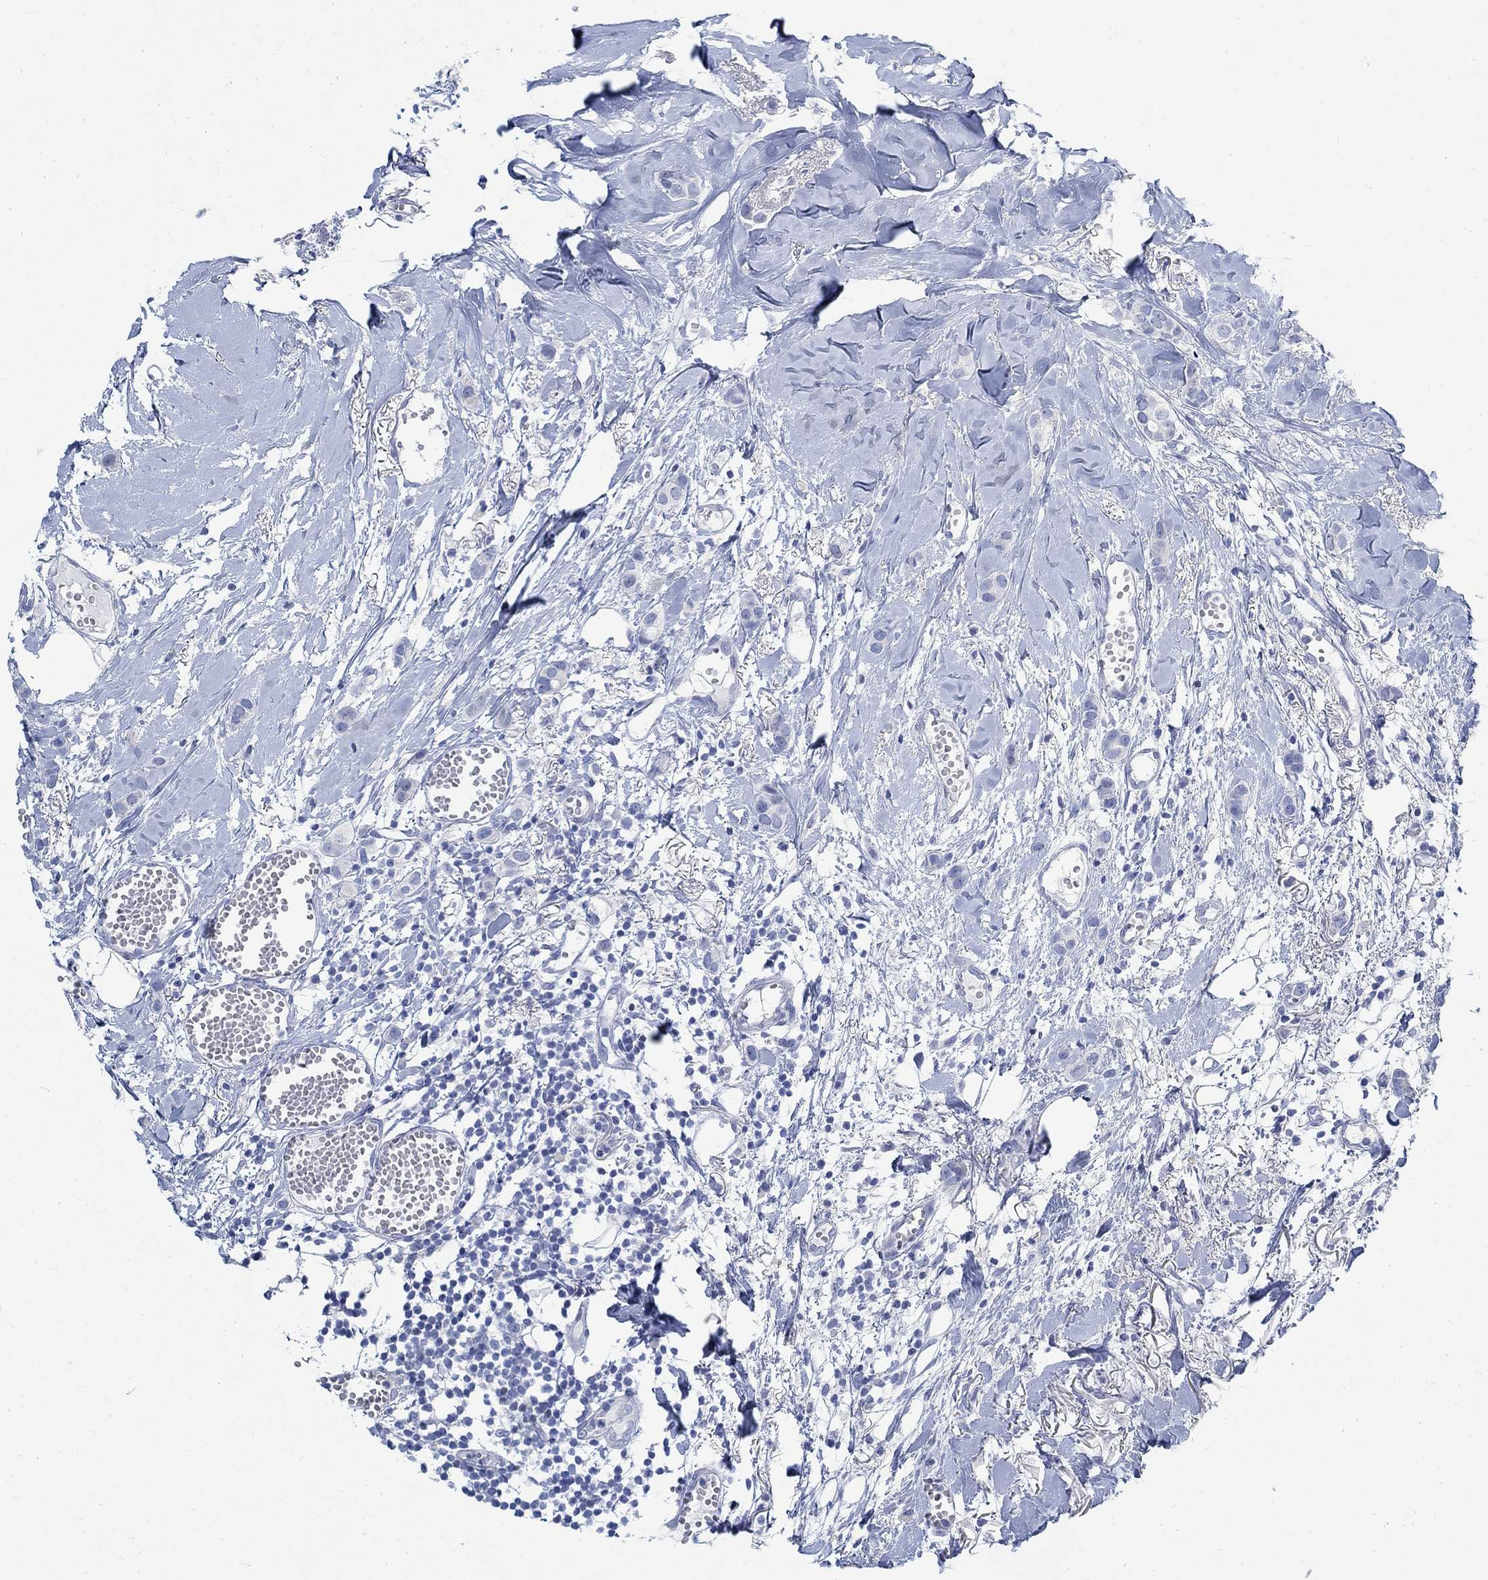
{"staining": {"intensity": "negative", "quantity": "none", "location": "none"}, "tissue": "breast cancer", "cell_type": "Tumor cells", "image_type": "cancer", "snomed": [{"axis": "morphology", "description": "Duct carcinoma"}, {"axis": "topography", "description": "Breast"}], "caption": "Protein analysis of breast cancer (infiltrating ductal carcinoma) shows no significant positivity in tumor cells.", "gene": "RBM20", "patient": {"sex": "female", "age": 85}}